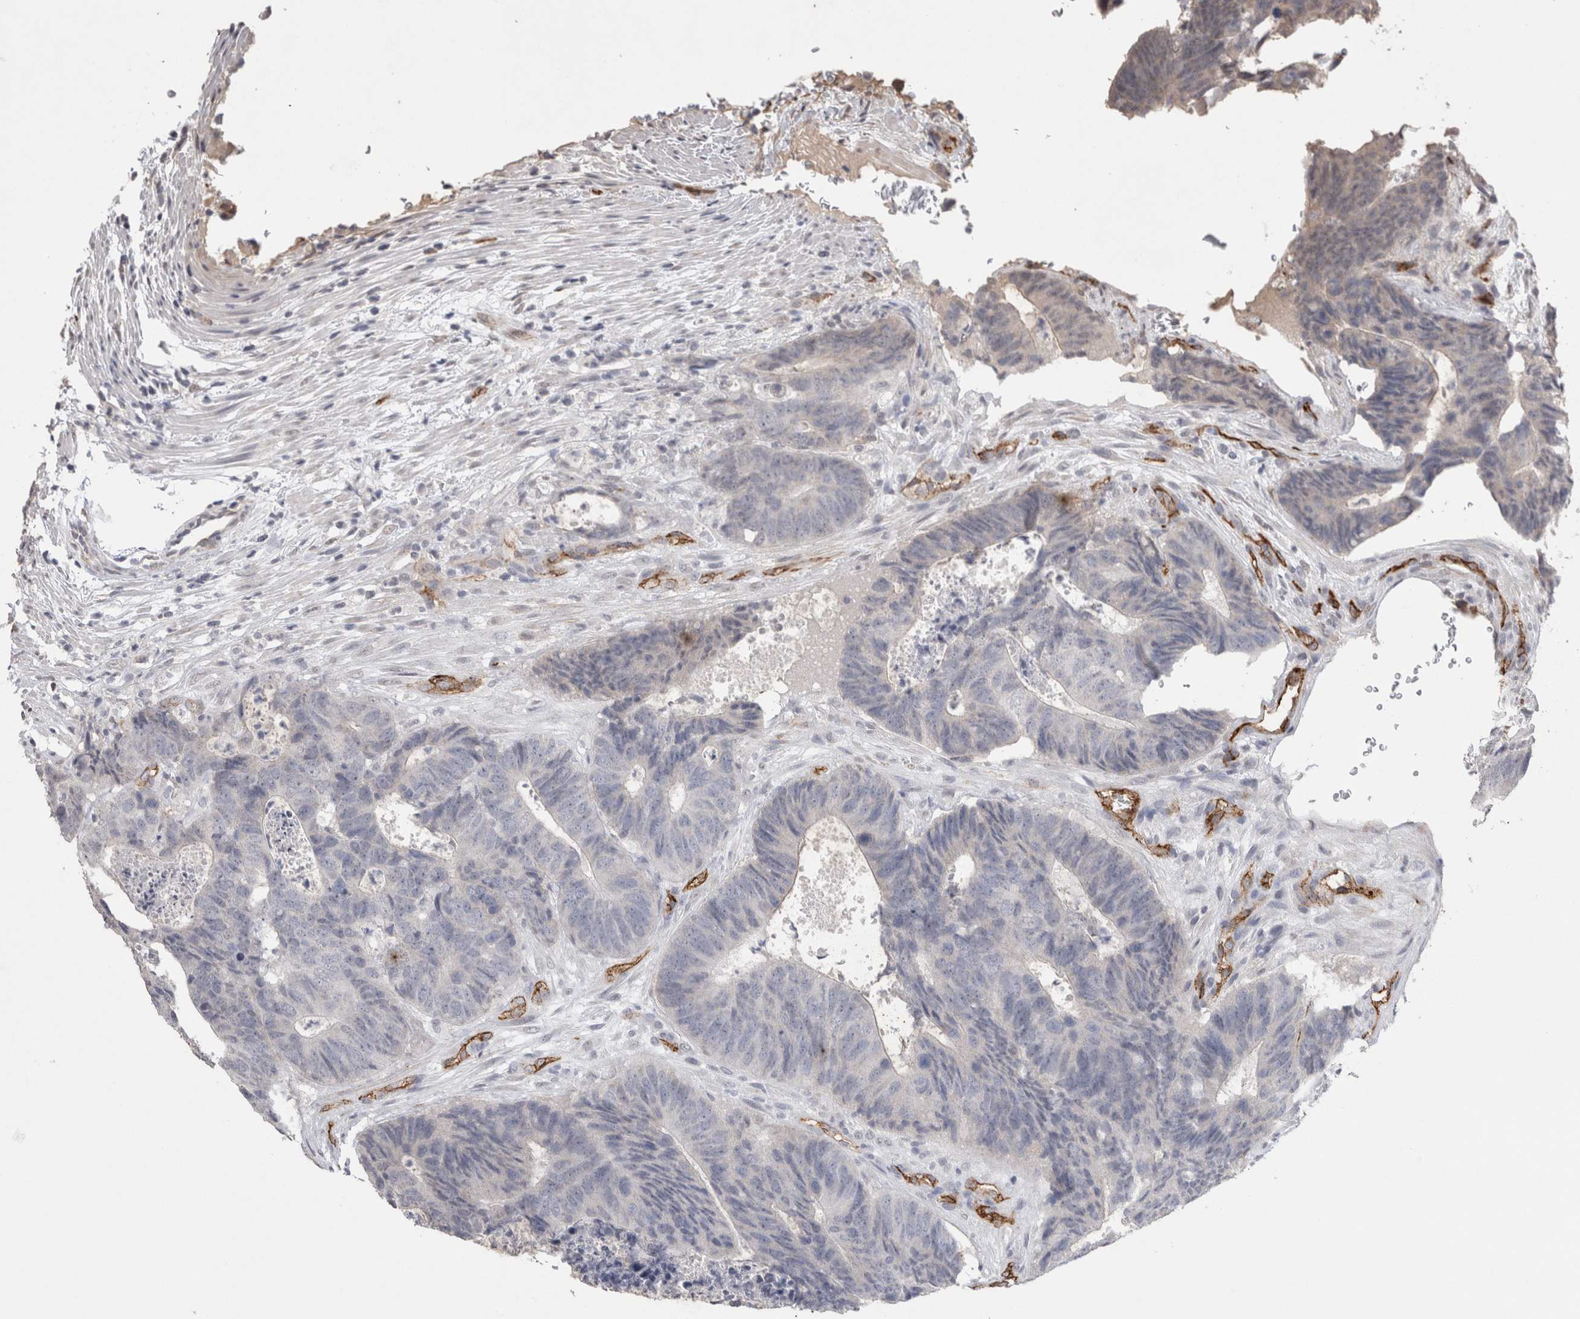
{"staining": {"intensity": "negative", "quantity": "none", "location": "none"}, "tissue": "colorectal cancer", "cell_type": "Tumor cells", "image_type": "cancer", "snomed": [{"axis": "morphology", "description": "Adenocarcinoma, NOS"}, {"axis": "topography", "description": "Colon"}], "caption": "IHC image of neoplastic tissue: colorectal cancer stained with DAB displays no significant protein expression in tumor cells.", "gene": "CDH13", "patient": {"sex": "male", "age": 56}}